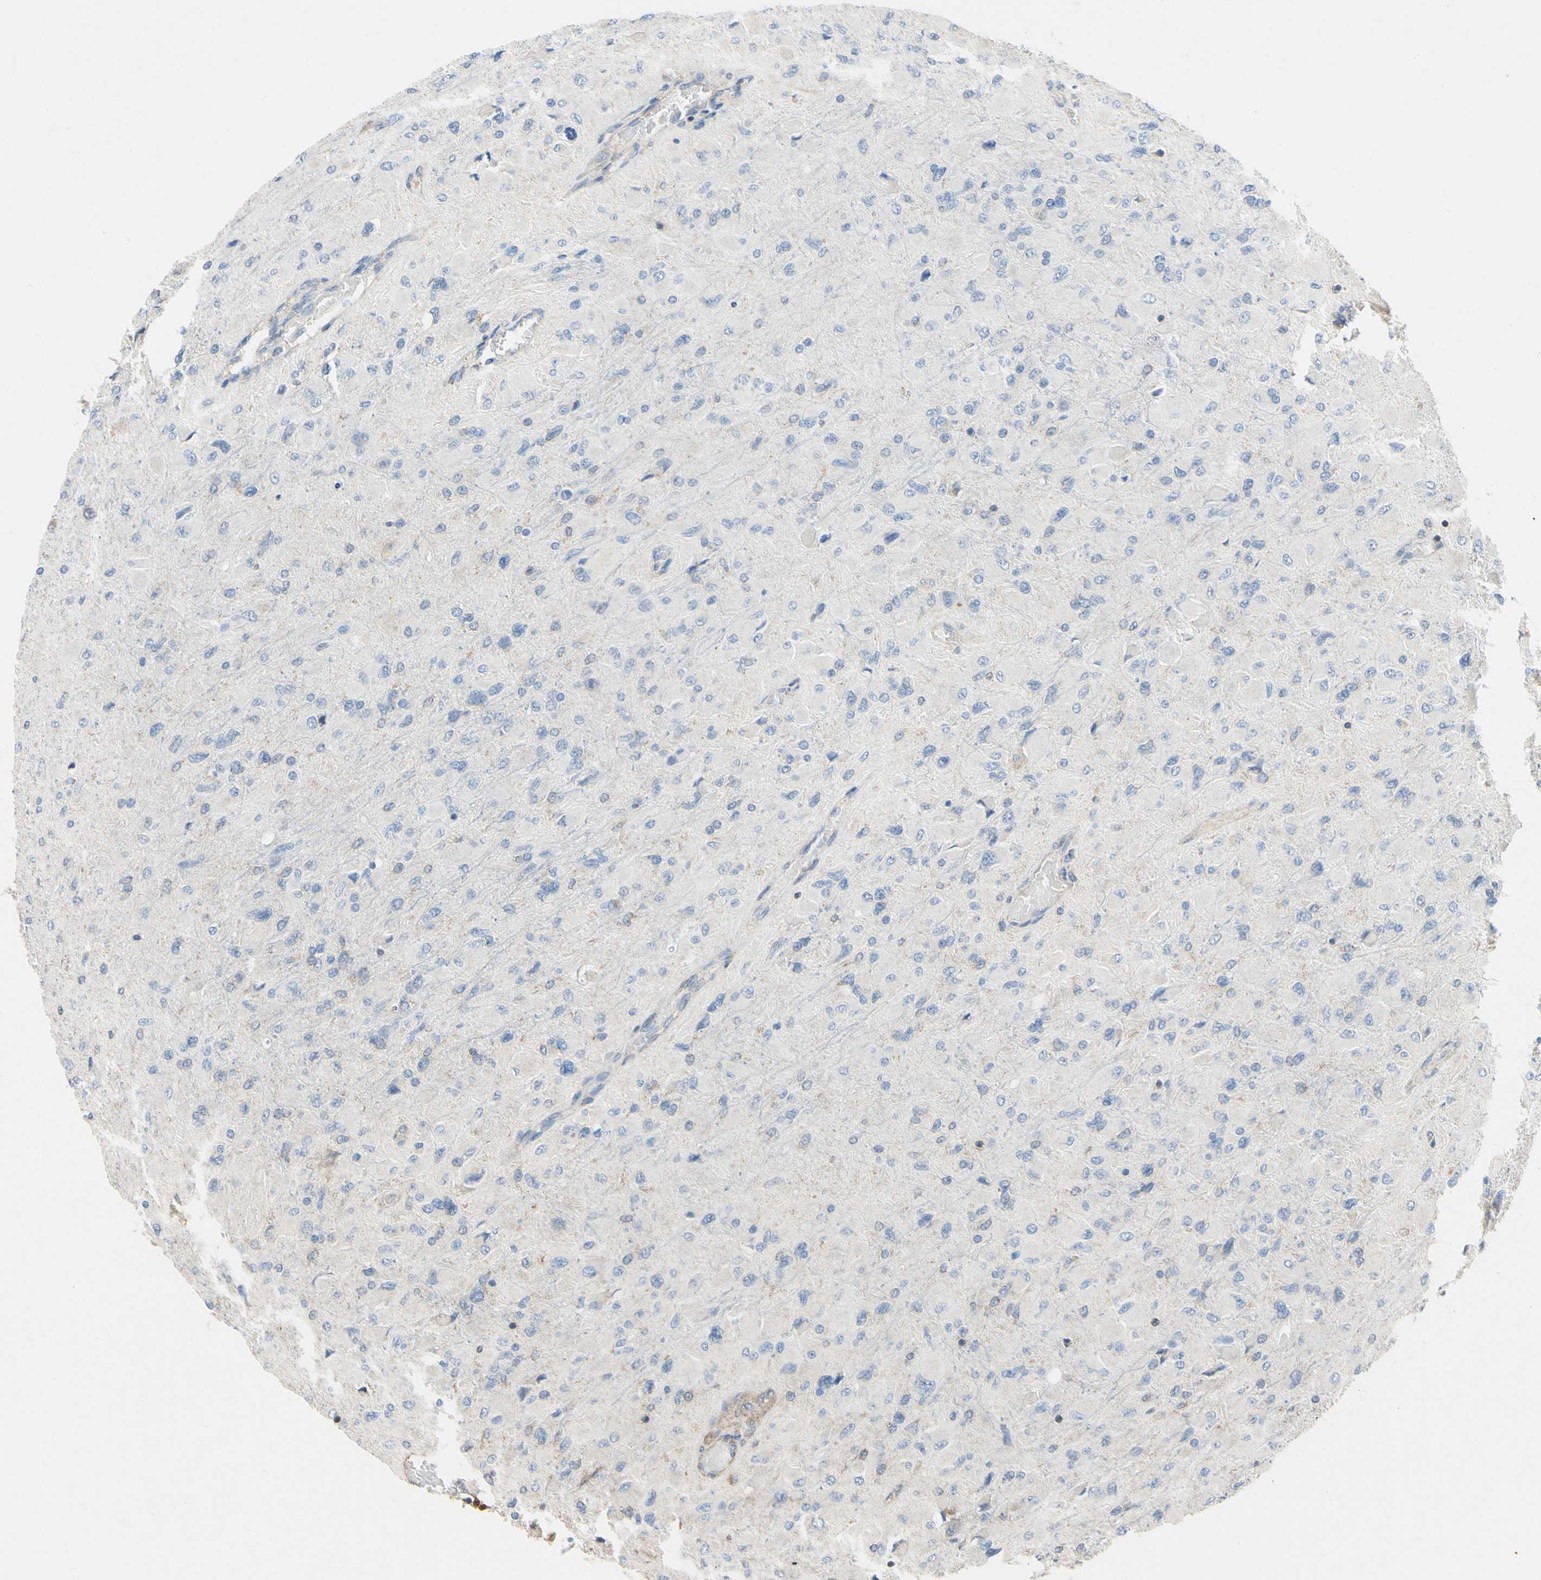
{"staining": {"intensity": "negative", "quantity": "none", "location": "none"}, "tissue": "glioma", "cell_type": "Tumor cells", "image_type": "cancer", "snomed": [{"axis": "morphology", "description": "Glioma, malignant, High grade"}, {"axis": "topography", "description": "Cerebral cortex"}], "caption": "Immunohistochemistry (IHC) of glioma reveals no expression in tumor cells.", "gene": "BECN1", "patient": {"sex": "female", "age": 36}}